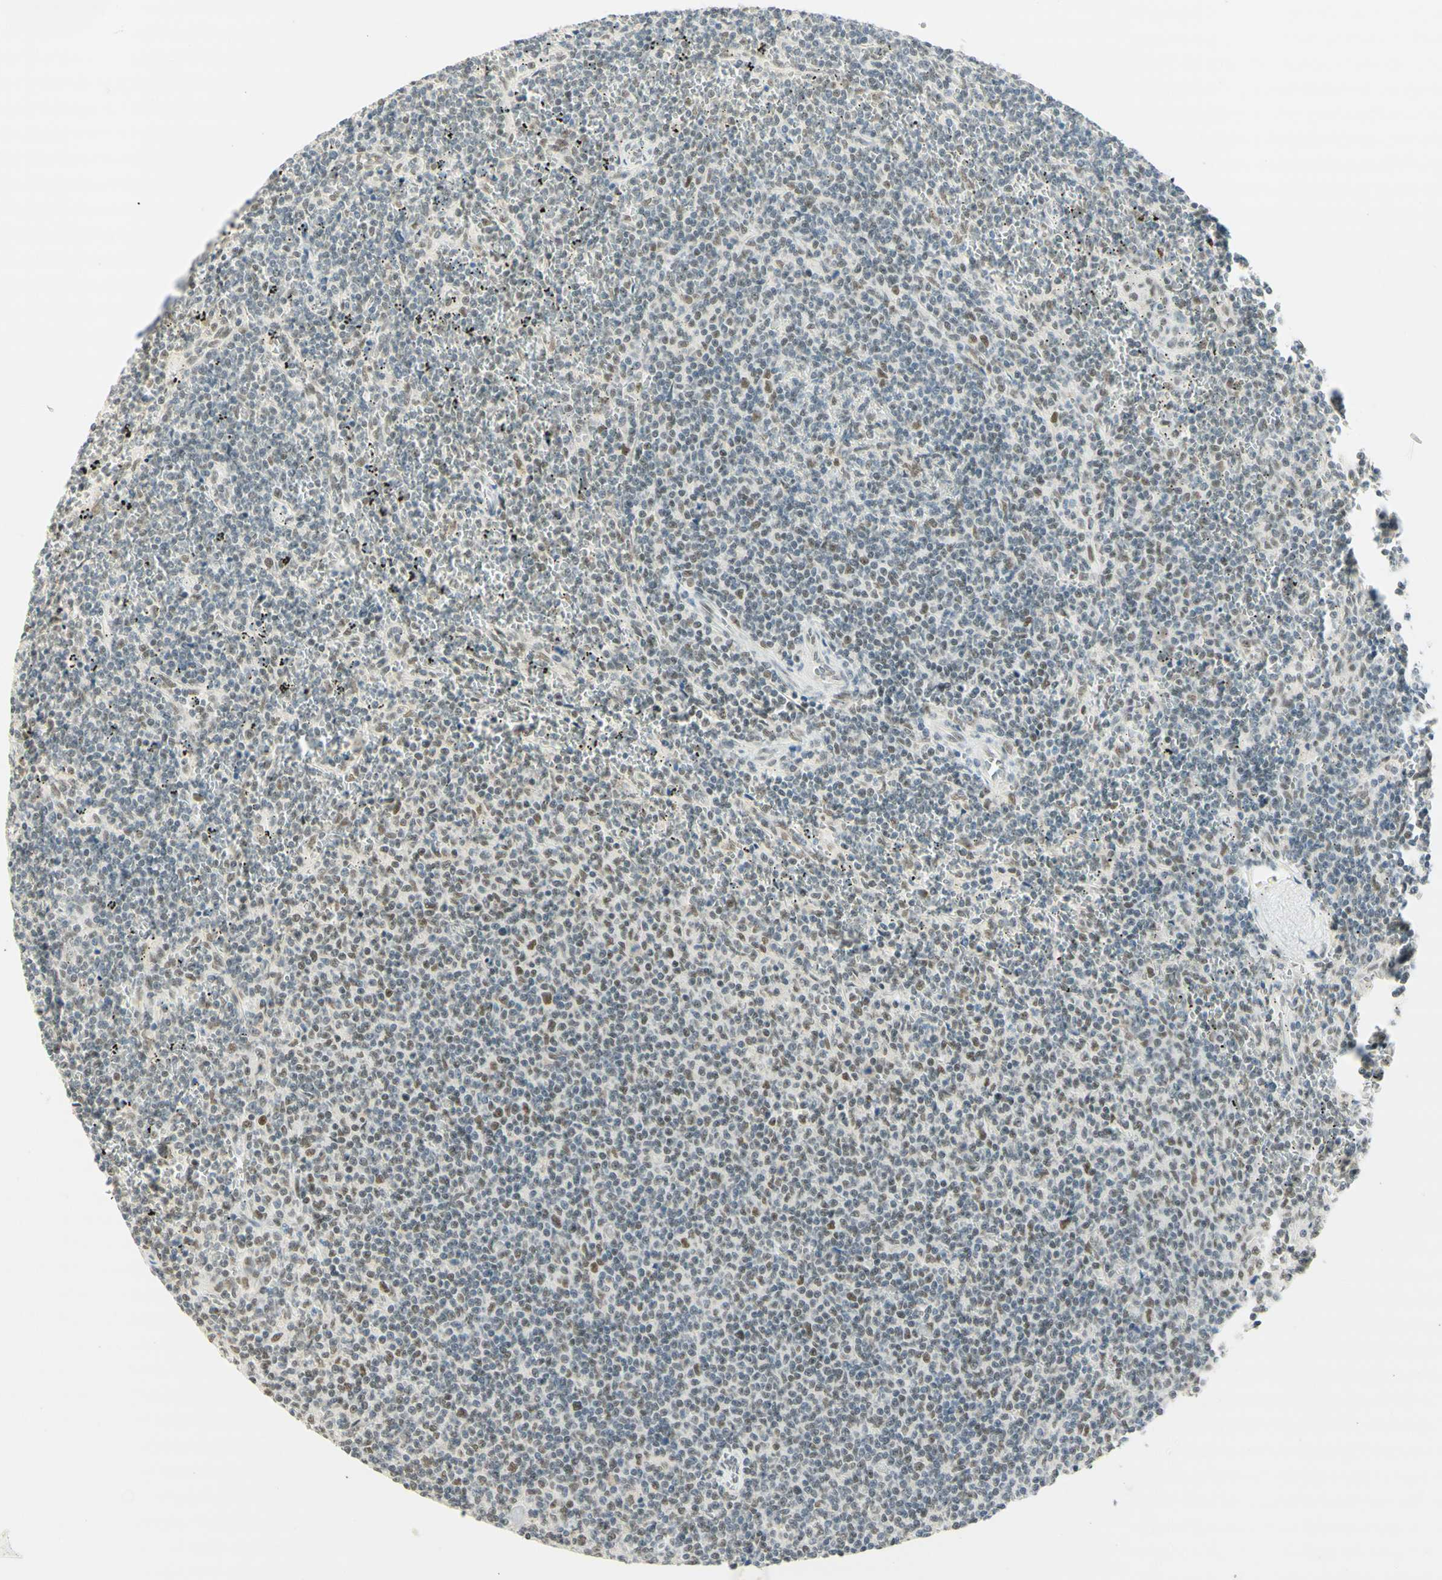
{"staining": {"intensity": "weak", "quantity": "25%-75%", "location": "nuclear"}, "tissue": "lymphoma", "cell_type": "Tumor cells", "image_type": "cancer", "snomed": [{"axis": "morphology", "description": "Malignant lymphoma, non-Hodgkin's type, Low grade"}, {"axis": "topography", "description": "Spleen"}], "caption": "Immunohistochemical staining of human malignant lymphoma, non-Hodgkin's type (low-grade) shows low levels of weak nuclear protein positivity in approximately 25%-75% of tumor cells.", "gene": "PMS2", "patient": {"sex": "female", "age": 50}}